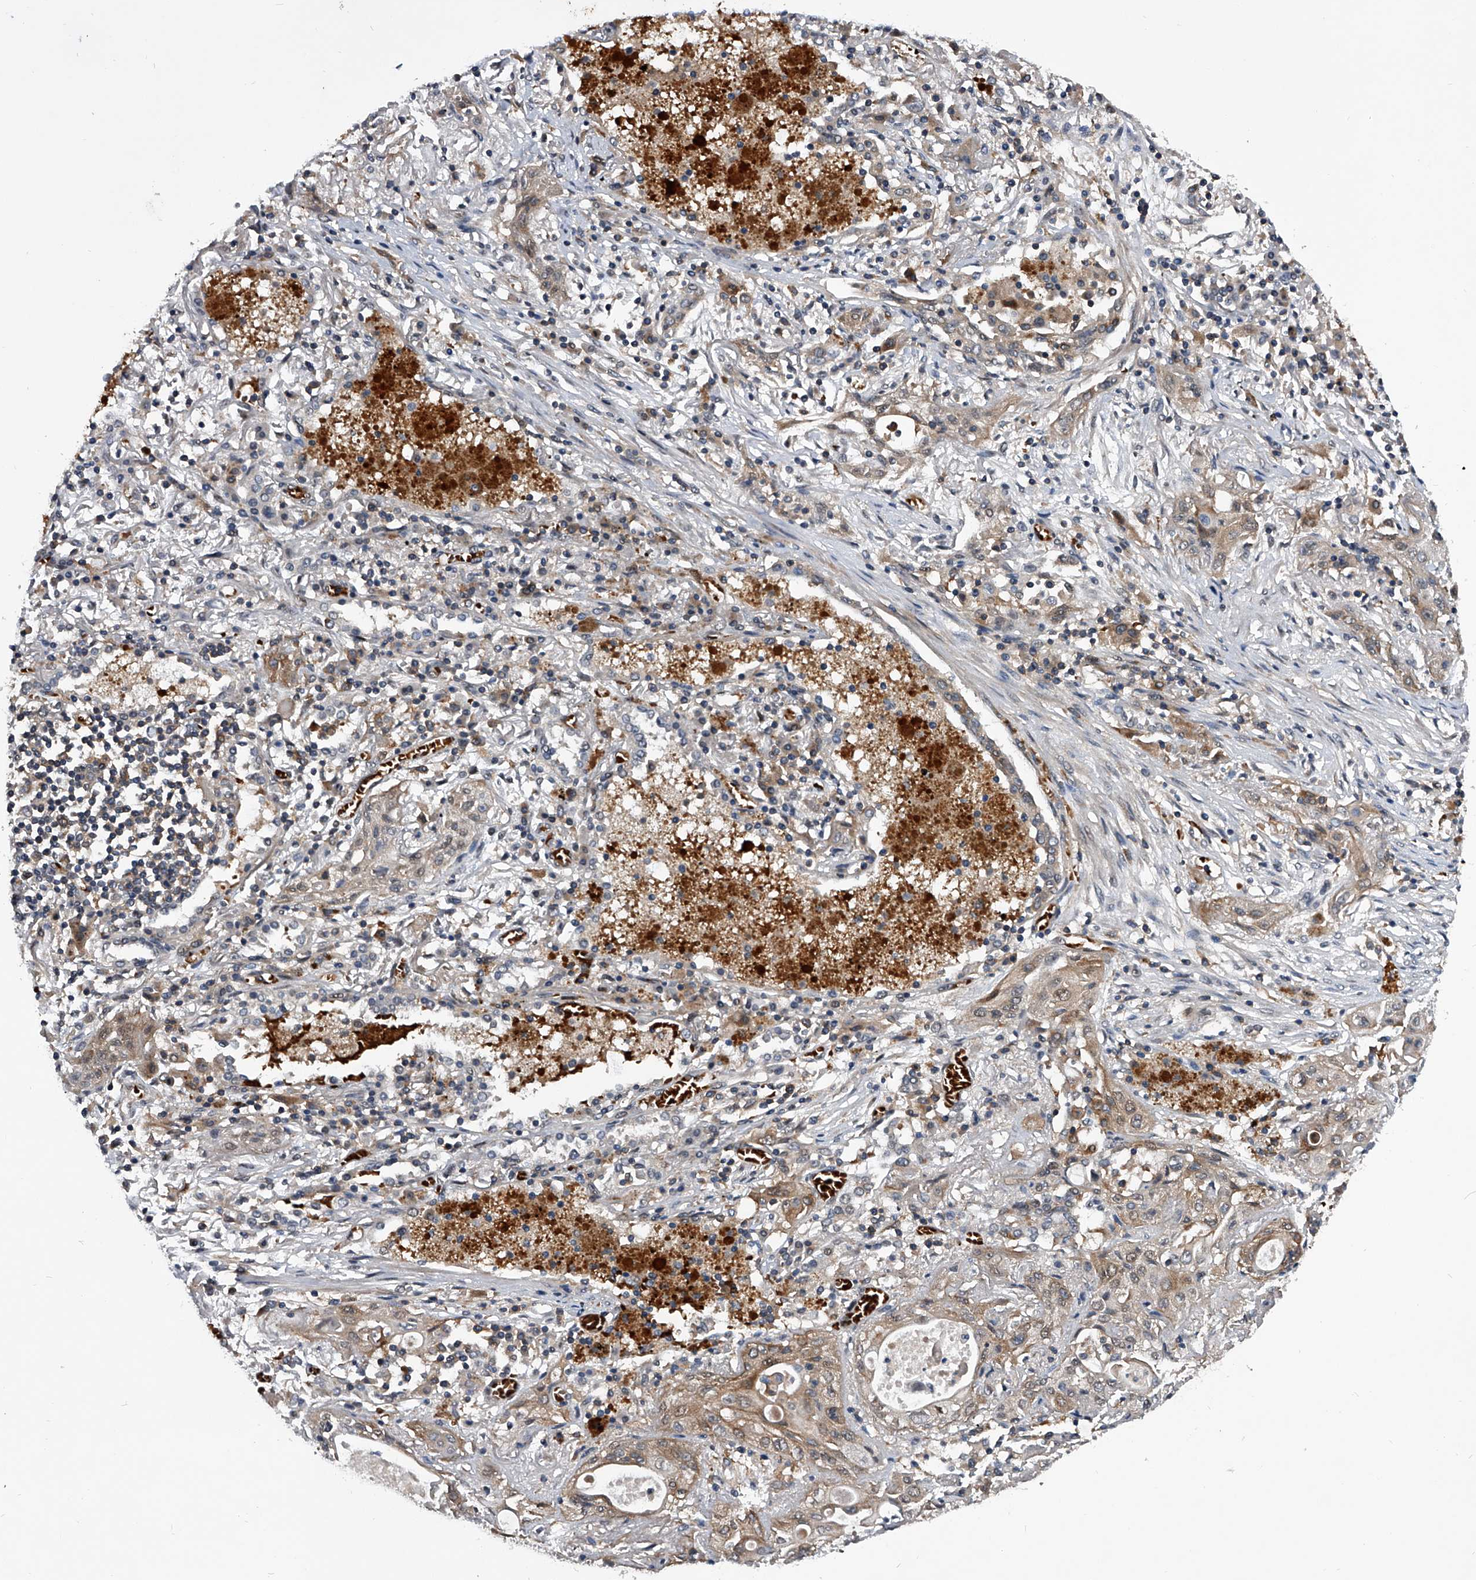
{"staining": {"intensity": "weak", "quantity": "<25%", "location": "cytoplasmic/membranous"}, "tissue": "lung cancer", "cell_type": "Tumor cells", "image_type": "cancer", "snomed": [{"axis": "morphology", "description": "Squamous cell carcinoma, NOS"}, {"axis": "topography", "description": "Lung"}], "caption": "This is a image of immunohistochemistry staining of lung cancer (squamous cell carcinoma), which shows no expression in tumor cells.", "gene": "ZNF30", "patient": {"sex": "female", "age": 47}}